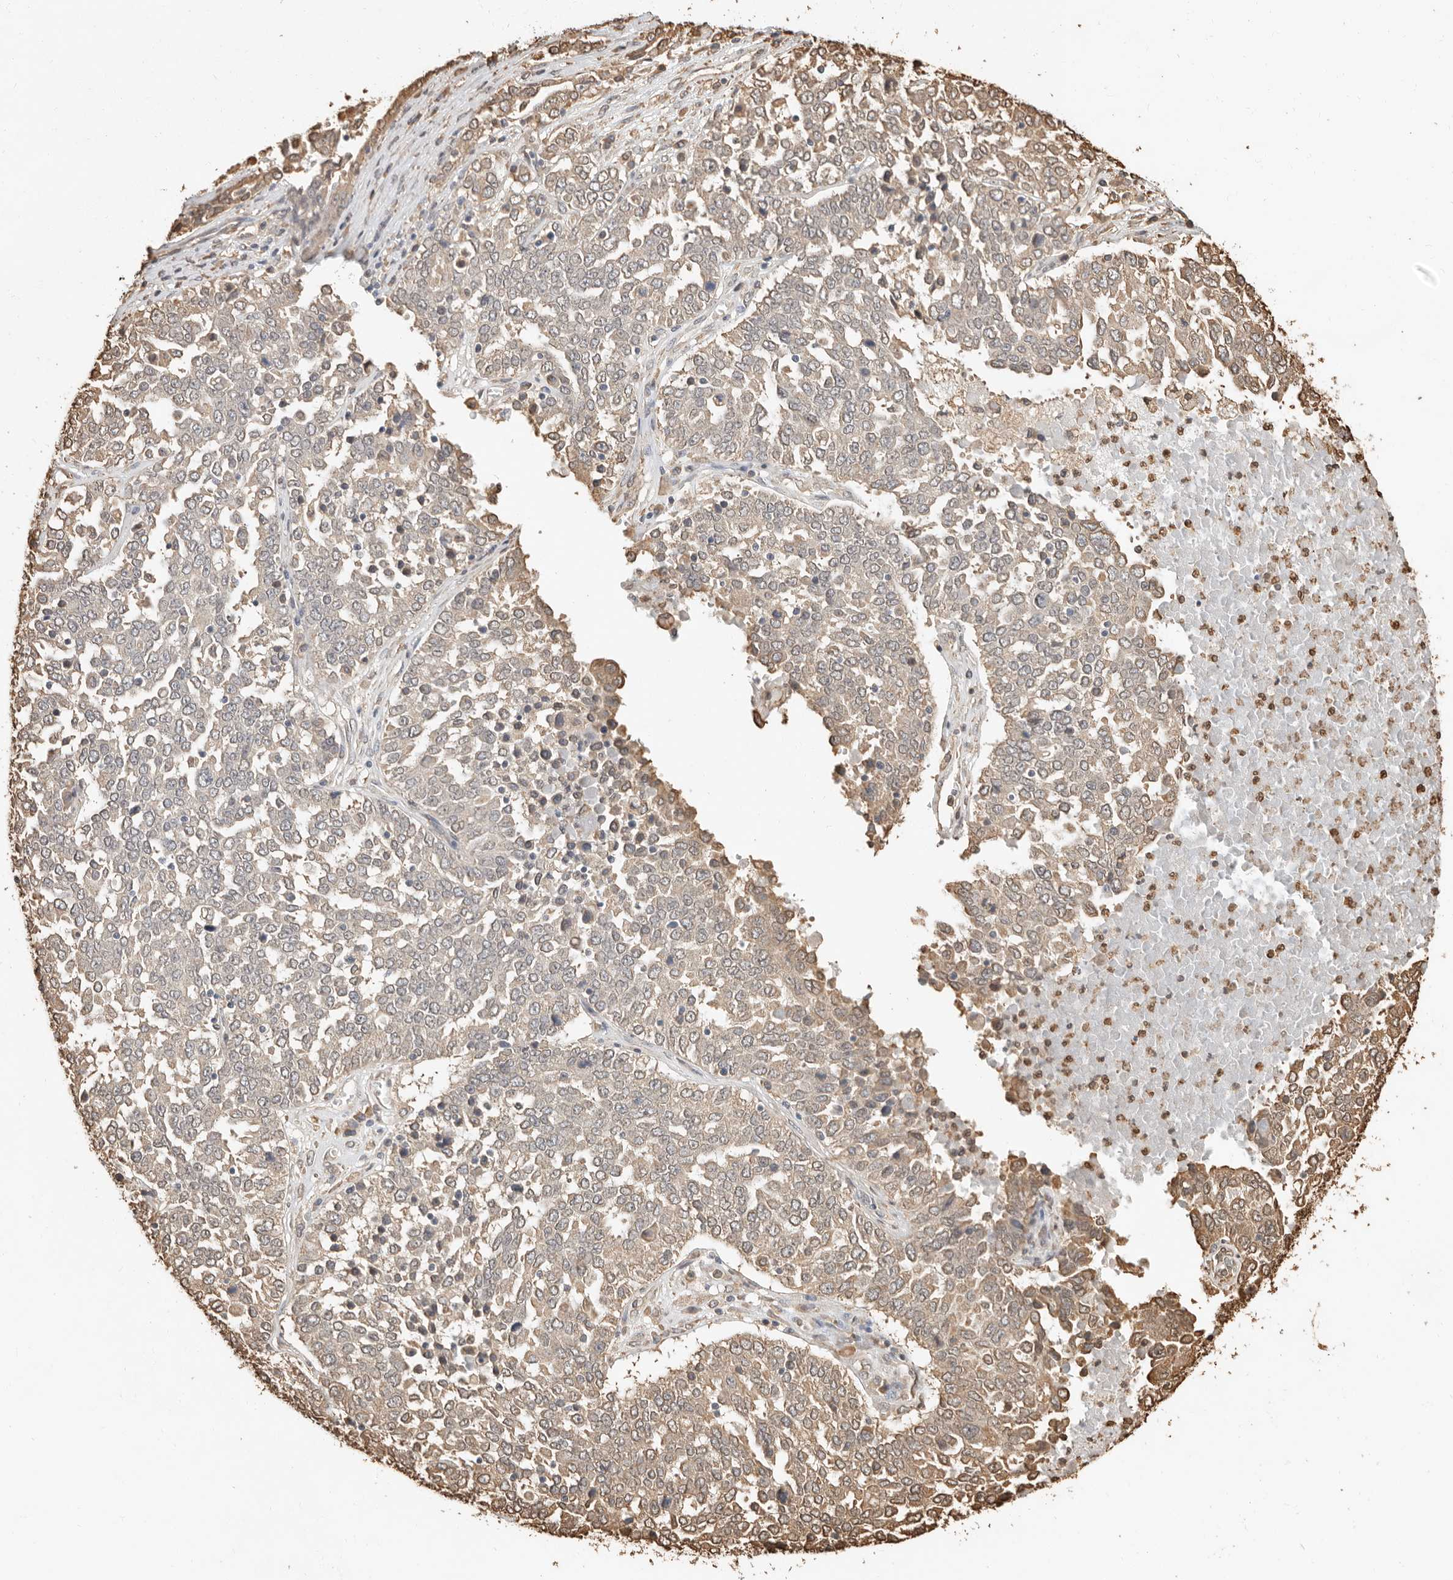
{"staining": {"intensity": "moderate", "quantity": "<25%", "location": "cytoplasmic/membranous"}, "tissue": "ovarian cancer", "cell_type": "Tumor cells", "image_type": "cancer", "snomed": [{"axis": "morphology", "description": "Carcinoma, endometroid"}, {"axis": "topography", "description": "Ovary"}], "caption": "Brown immunohistochemical staining in human ovarian endometroid carcinoma shows moderate cytoplasmic/membranous staining in approximately <25% of tumor cells.", "gene": "ARHGEF10L", "patient": {"sex": "female", "age": 62}}